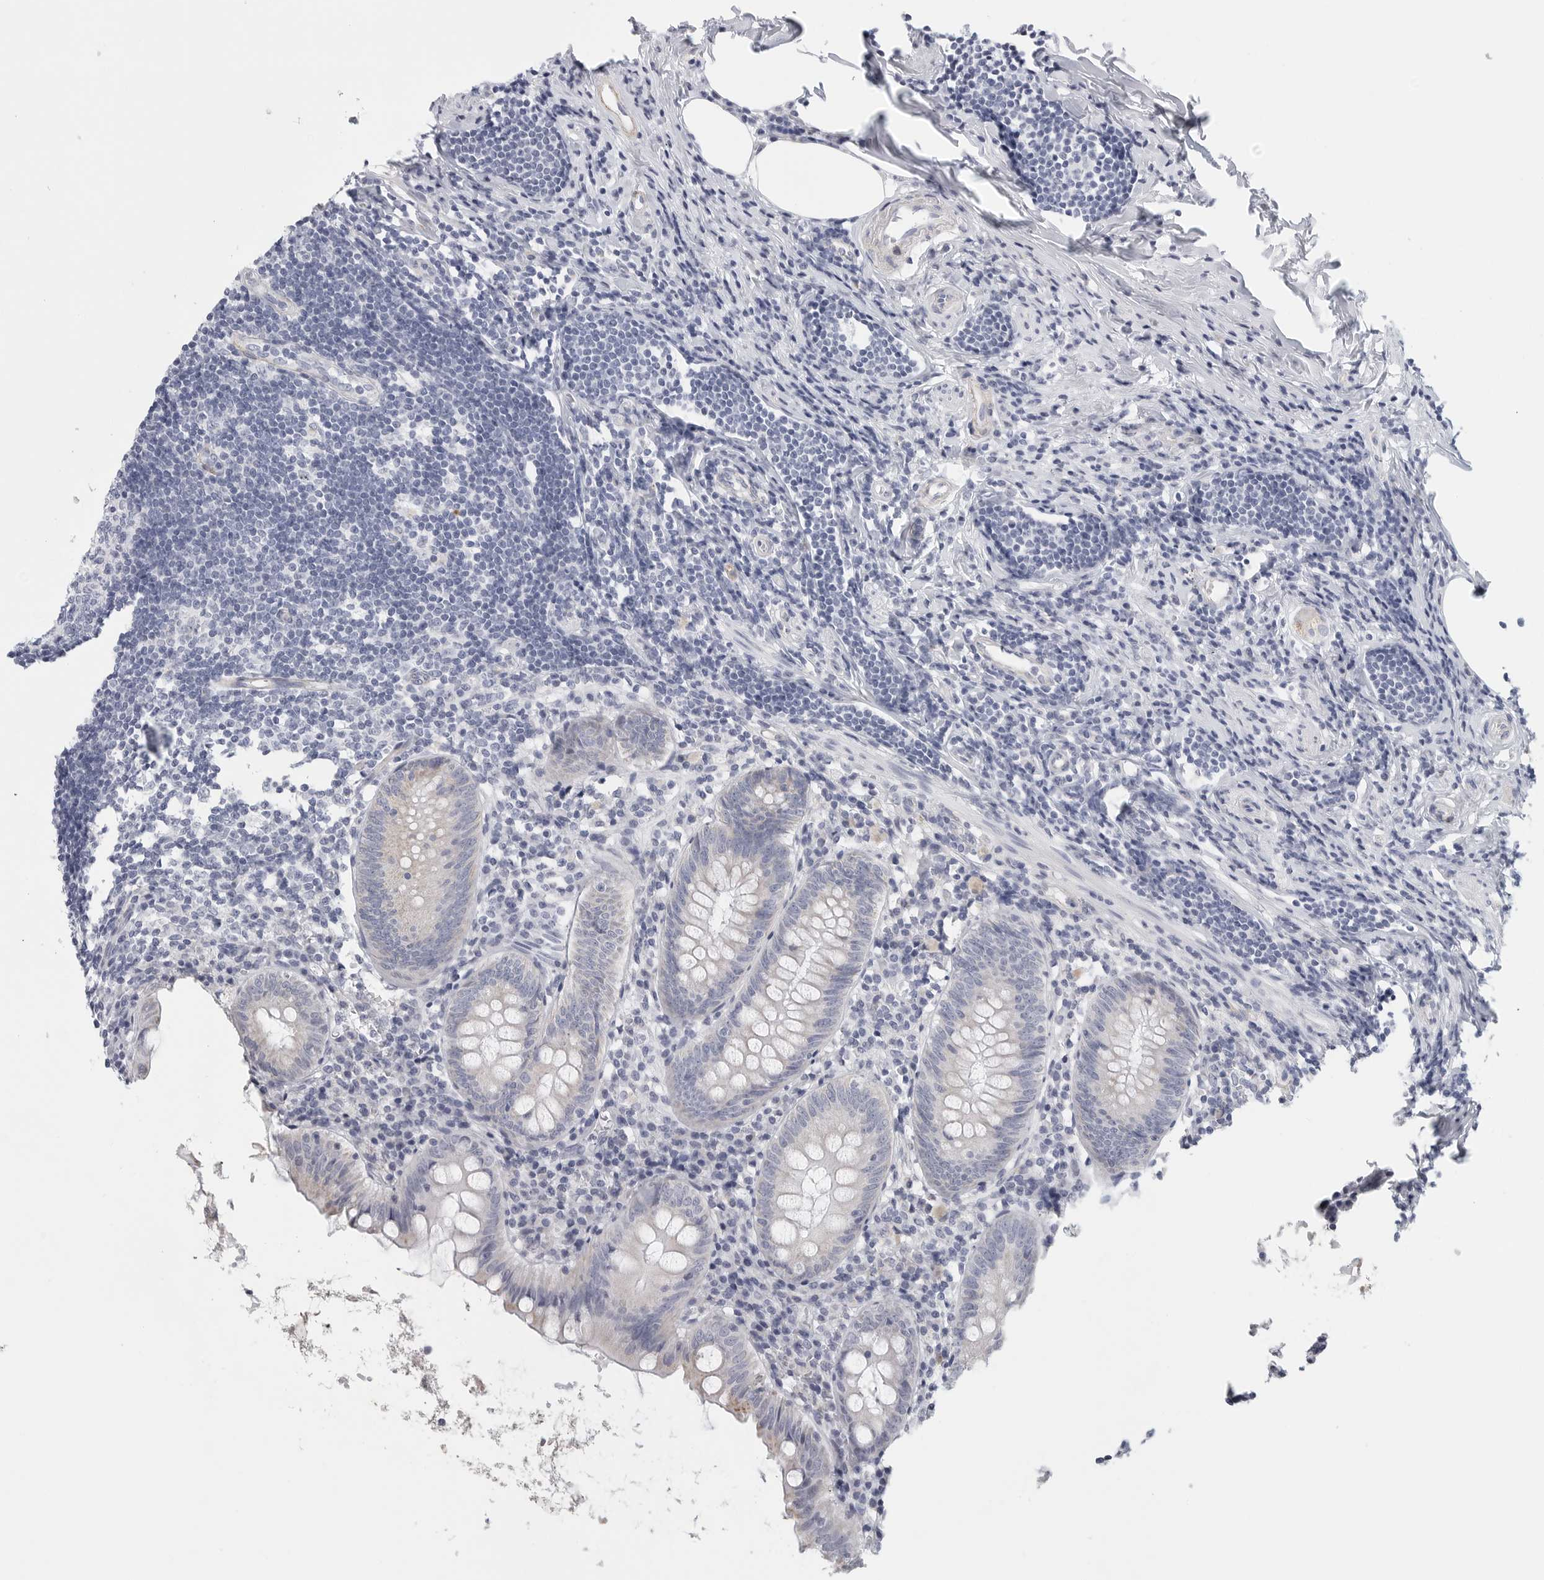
{"staining": {"intensity": "negative", "quantity": "none", "location": "none"}, "tissue": "appendix", "cell_type": "Glandular cells", "image_type": "normal", "snomed": [{"axis": "morphology", "description": "Normal tissue, NOS"}, {"axis": "topography", "description": "Appendix"}], "caption": "Immunohistochemistry micrograph of unremarkable human appendix stained for a protein (brown), which demonstrates no staining in glandular cells.", "gene": "TNR", "patient": {"sex": "female", "age": 54}}